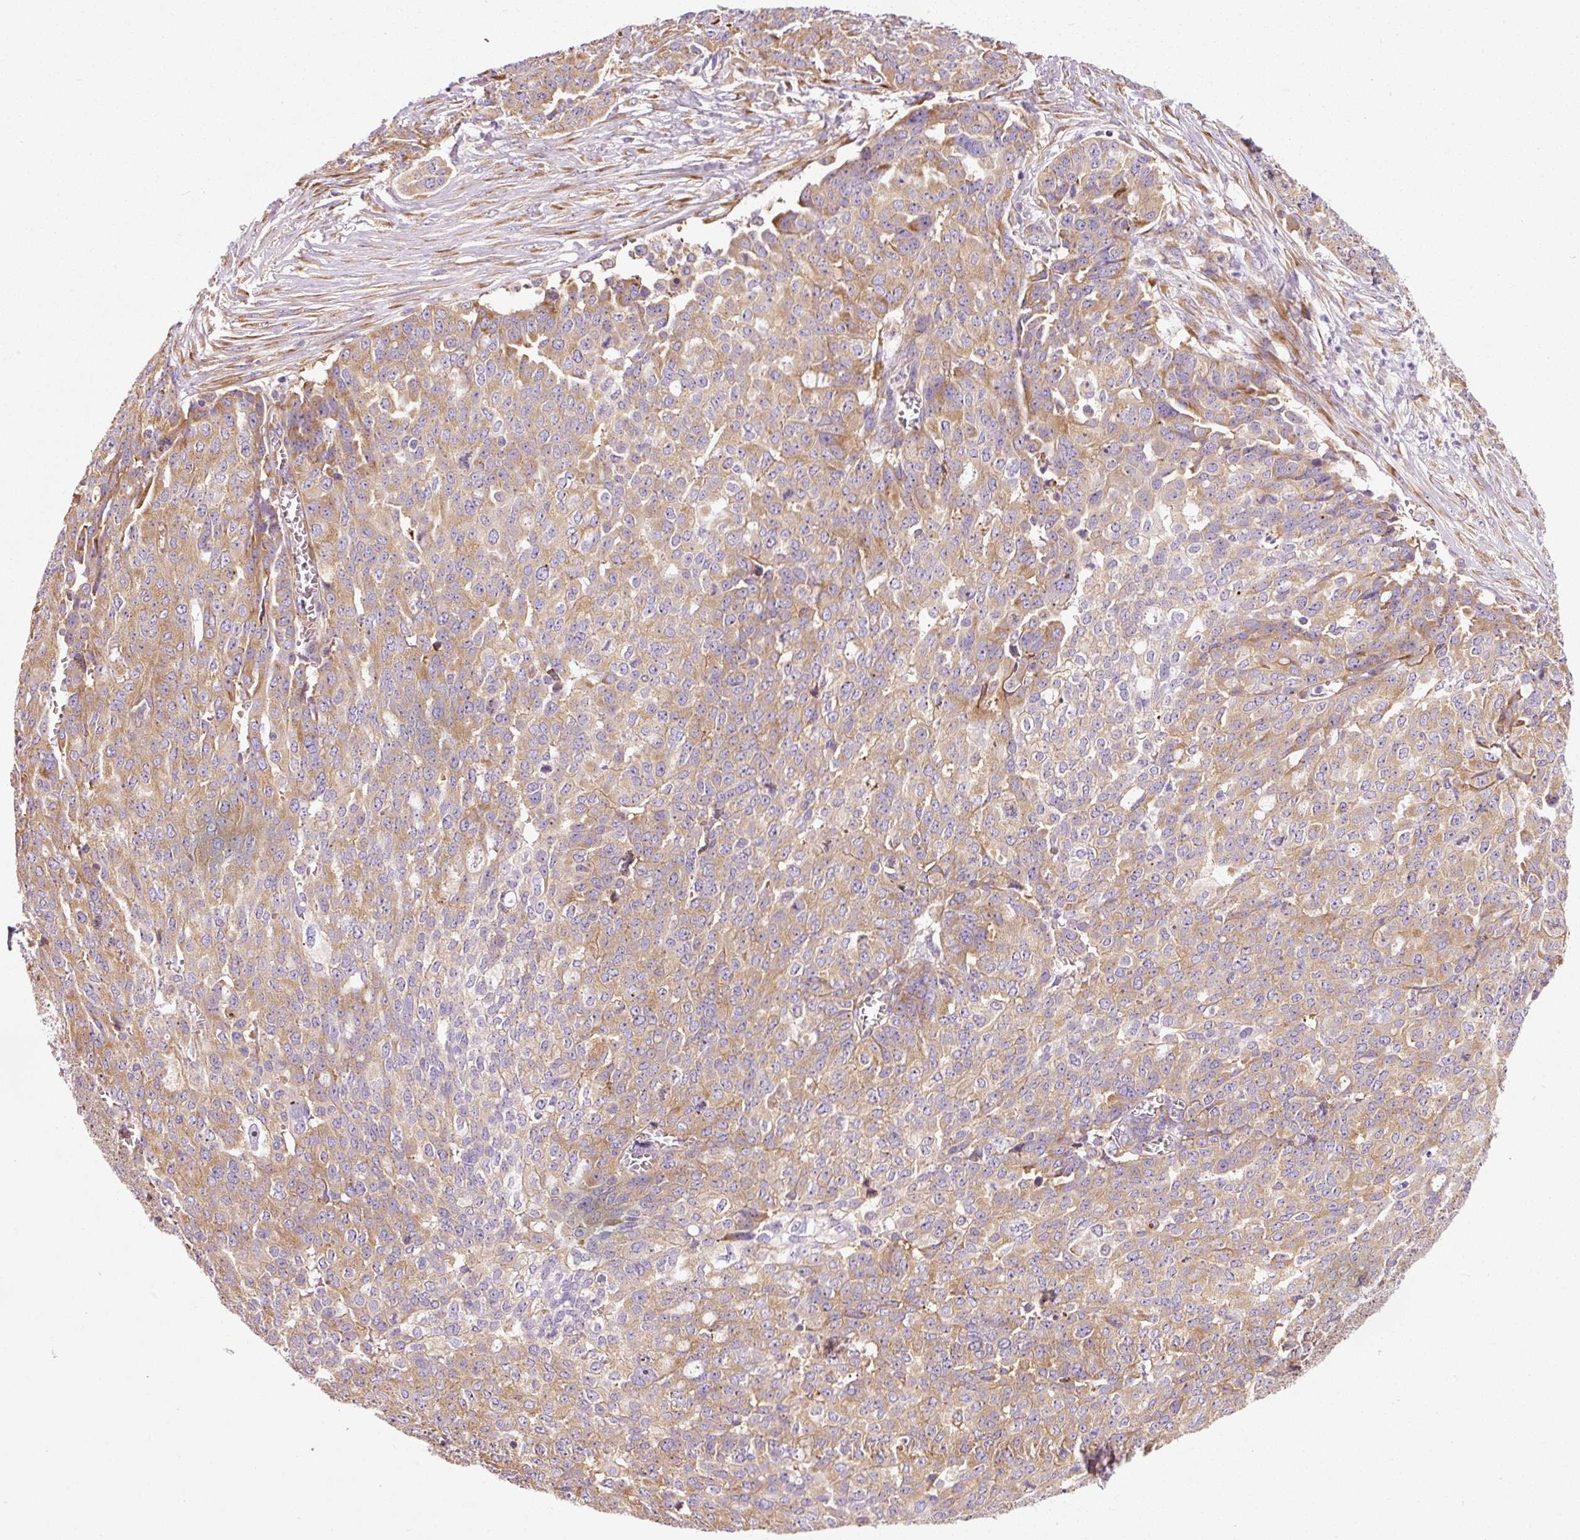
{"staining": {"intensity": "moderate", "quantity": ">75%", "location": "cytoplasmic/membranous"}, "tissue": "ovarian cancer", "cell_type": "Tumor cells", "image_type": "cancer", "snomed": [{"axis": "morphology", "description": "Cystadenocarcinoma, serous, NOS"}, {"axis": "topography", "description": "Soft tissue"}, {"axis": "topography", "description": "Ovary"}], "caption": "Tumor cells demonstrate medium levels of moderate cytoplasmic/membranous staining in approximately >75% of cells in ovarian cancer.", "gene": "RPL10A", "patient": {"sex": "female", "age": 57}}